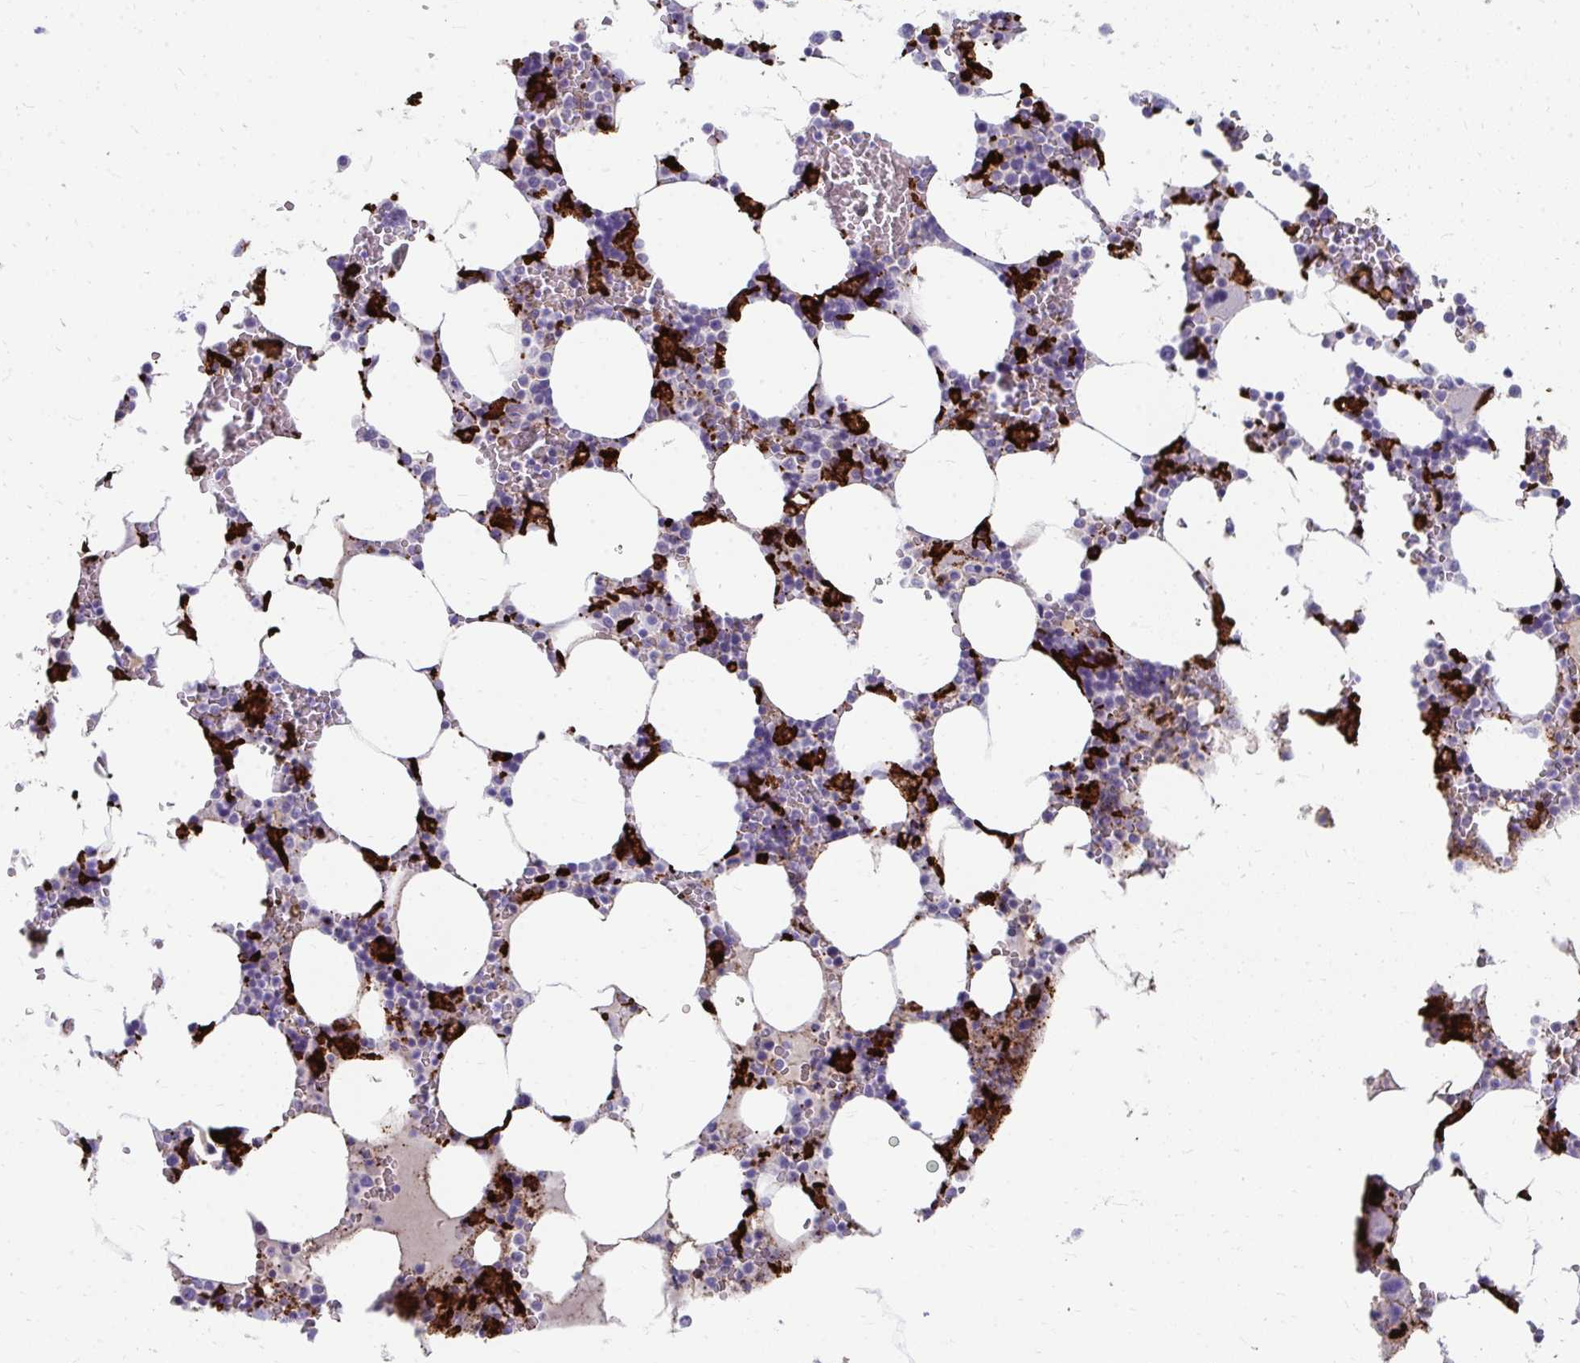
{"staining": {"intensity": "strong", "quantity": "25%-75%", "location": "cytoplasmic/membranous"}, "tissue": "bone marrow", "cell_type": "Hematopoietic cells", "image_type": "normal", "snomed": [{"axis": "morphology", "description": "Normal tissue, NOS"}, {"axis": "topography", "description": "Bone marrow"}], "caption": "The image shows immunohistochemical staining of unremarkable bone marrow. There is strong cytoplasmic/membranous expression is seen in approximately 25%-75% of hematopoietic cells. Using DAB (3,3'-diaminobenzidine) (brown) and hematoxylin (blue) stains, captured at high magnification using brightfield microscopy.", "gene": "CD163", "patient": {"sex": "male", "age": 64}}